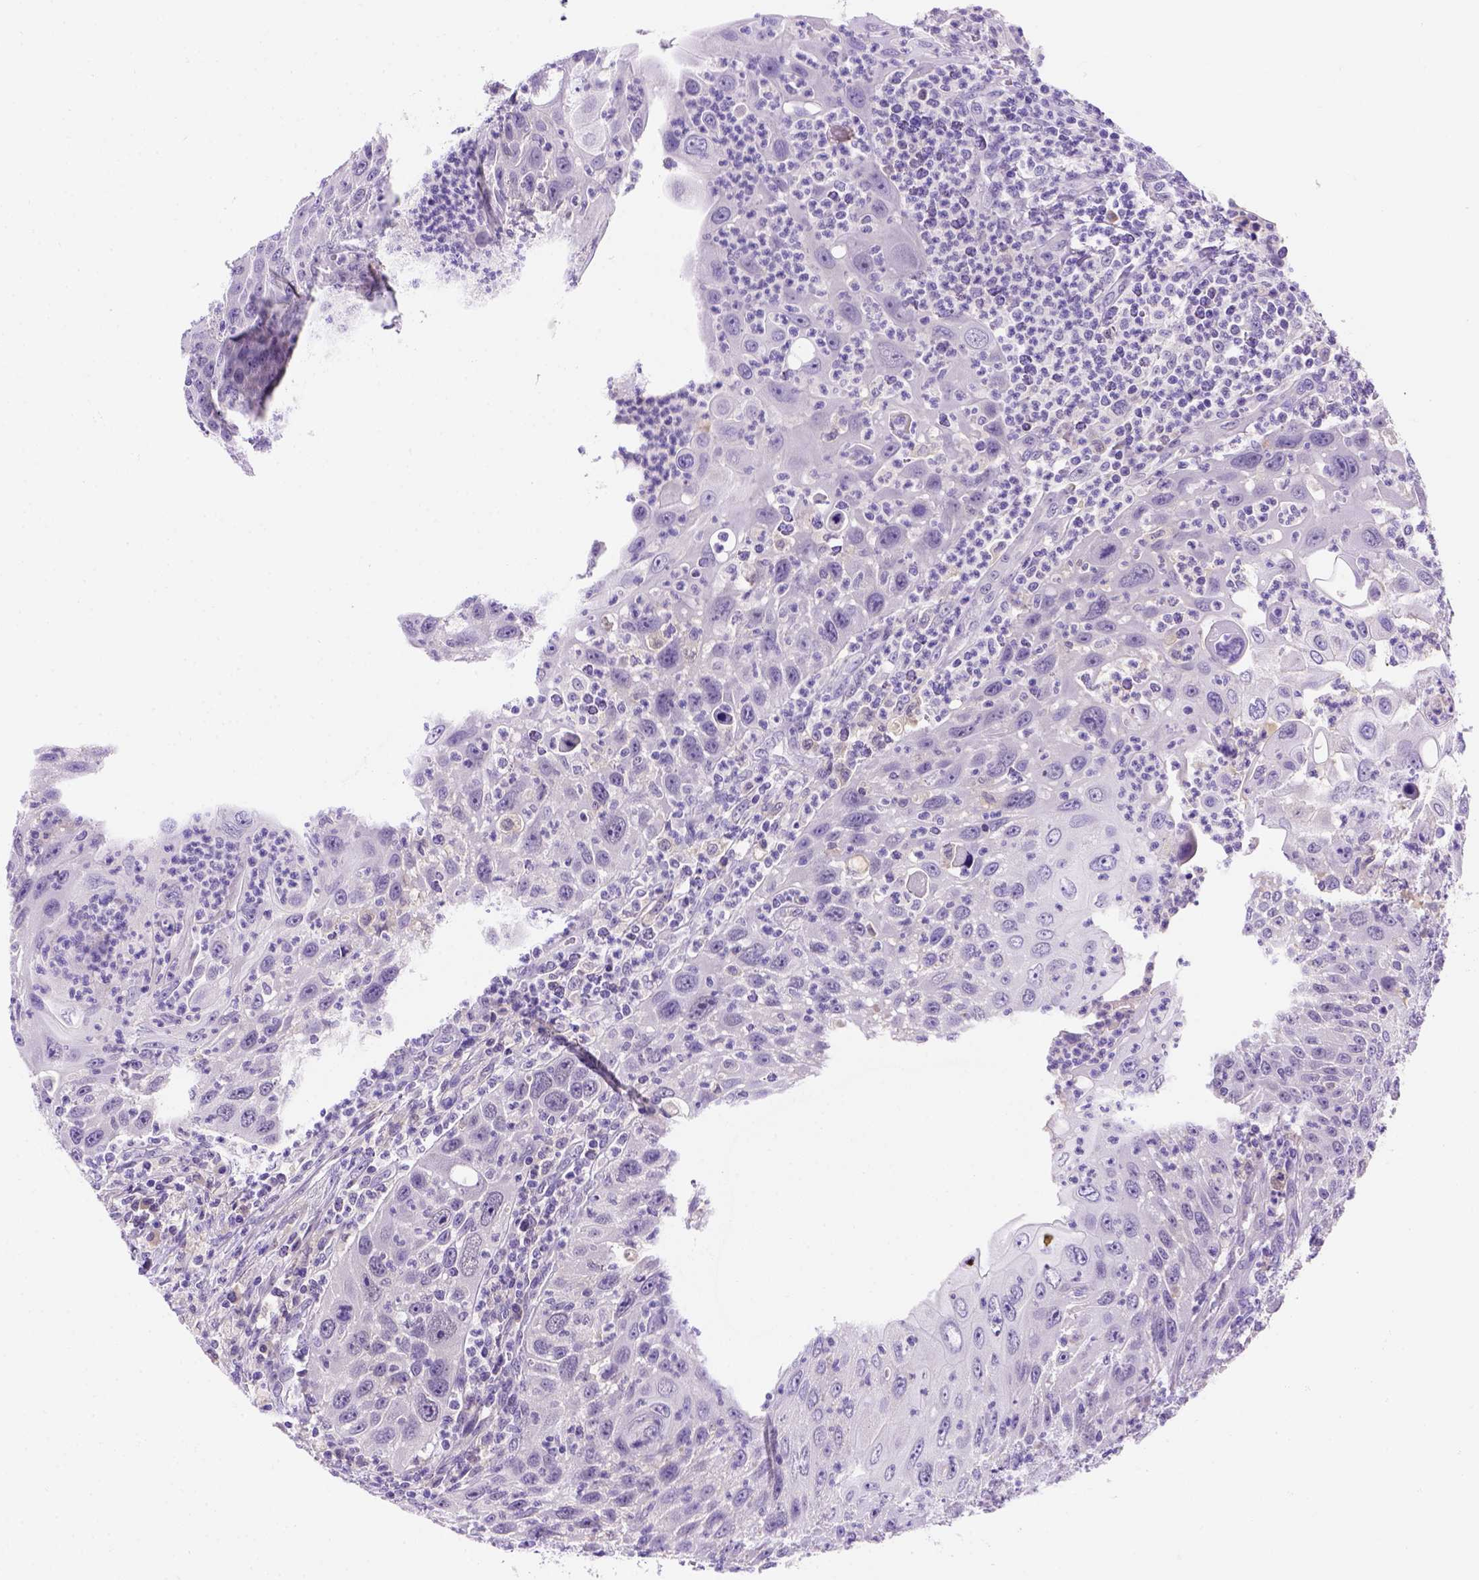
{"staining": {"intensity": "negative", "quantity": "none", "location": "none"}, "tissue": "head and neck cancer", "cell_type": "Tumor cells", "image_type": "cancer", "snomed": [{"axis": "morphology", "description": "Squamous cell carcinoma, NOS"}, {"axis": "topography", "description": "Head-Neck"}], "caption": "IHC histopathology image of neoplastic tissue: head and neck cancer stained with DAB (3,3'-diaminobenzidine) shows no significant protein expression in tumor cells. (Stains: DAB immunohistochemistry with hematoxylin counter stain, Microscopy: brightfield microscopy at high magnification).", "gene": "FAM81B", "patient": {"sex": "male", "age": 69}}